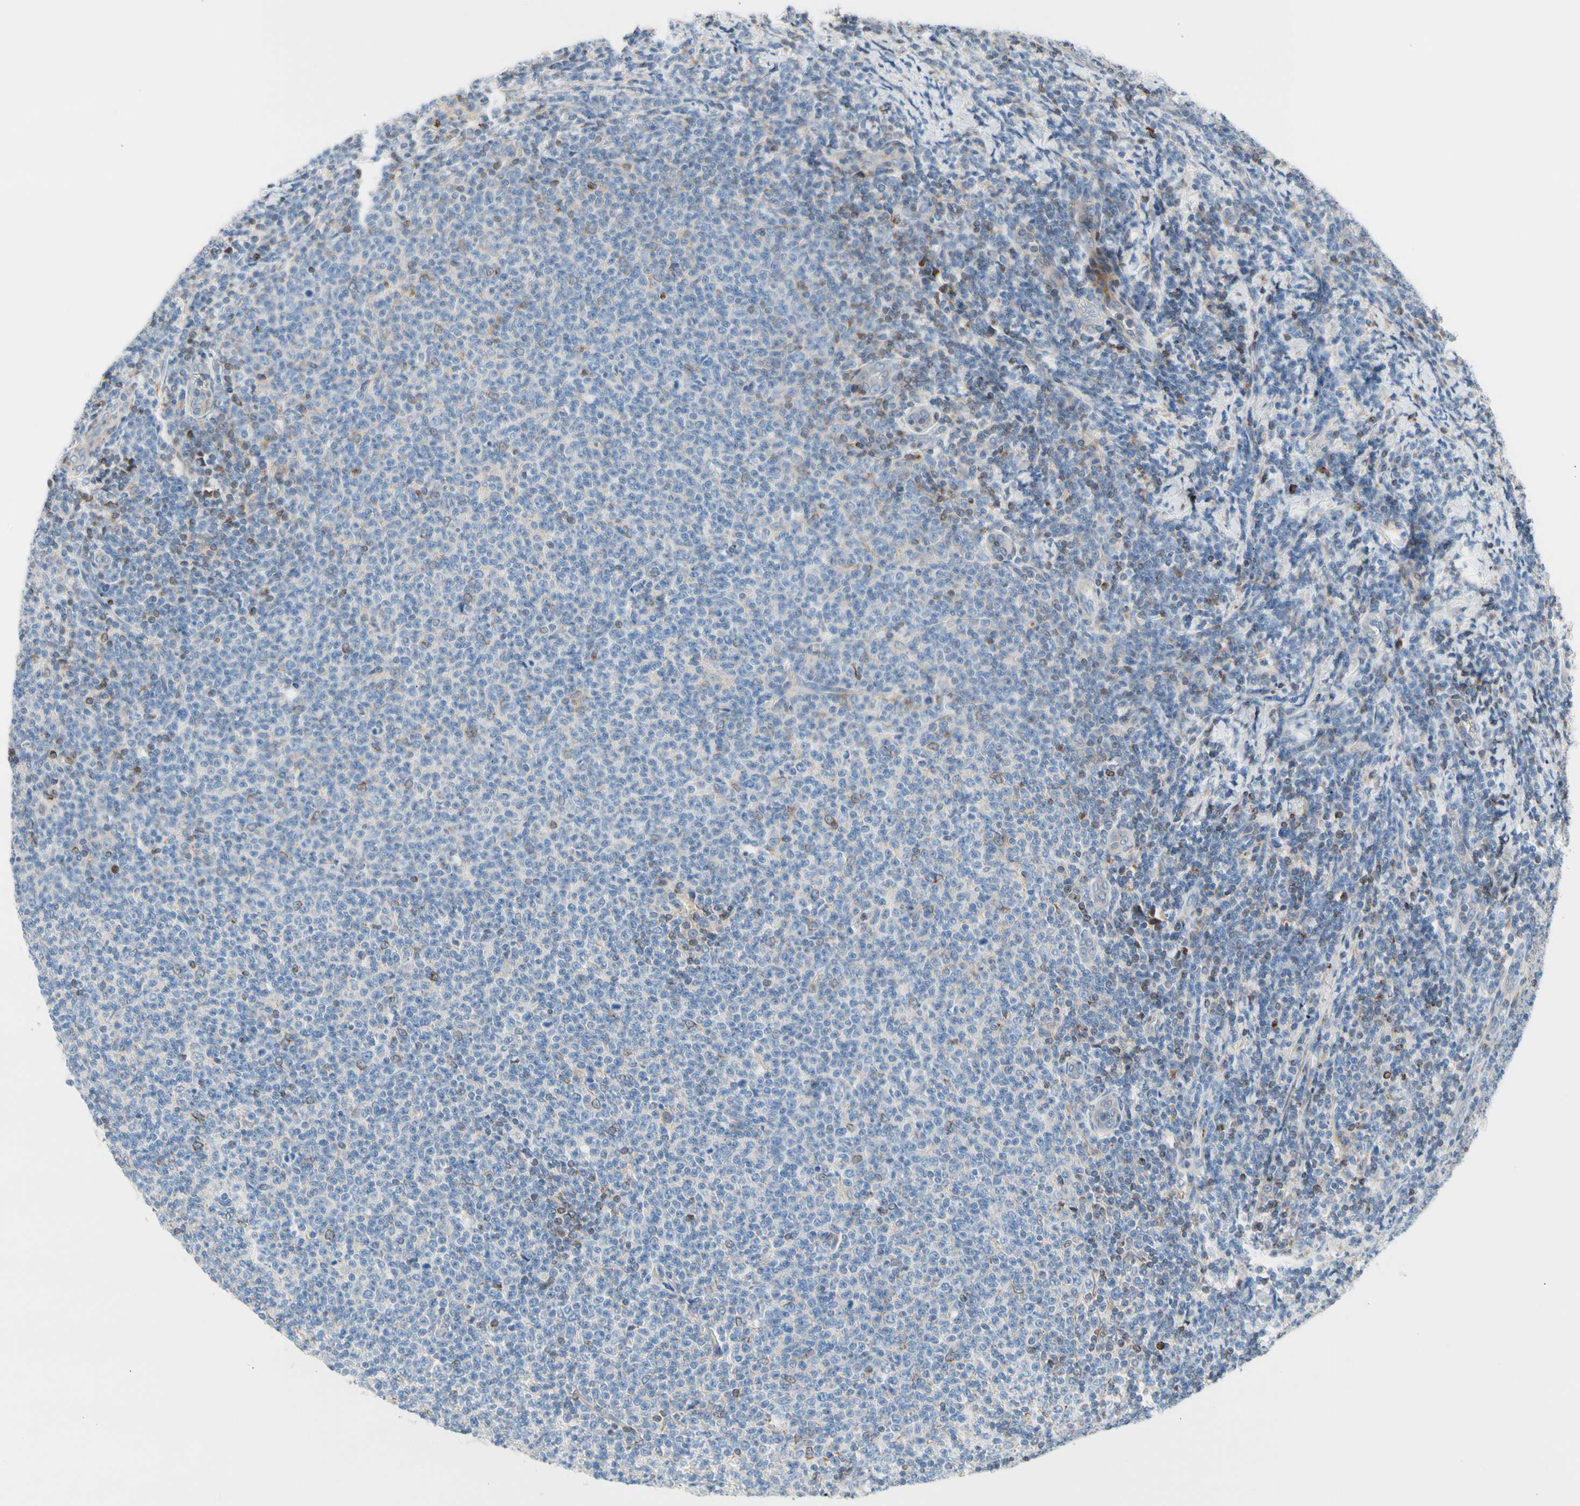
{"staining": {"intensity": "negative", "quantity": "none", "location": "none"}, "tissue": "lymphoma", "cell_type": "Tumor cells", "image_type": "cancer", "snomed": [{"axis": "morphology", "description": "Malignant lymphoma, non-Hodgkin's type, Low grade"}, {"axis": "topography", "description": "Lymph node"}], "caption": "DAB immunohistochemical staining of human lymphoma exhibits no significant expression in tumor cells. (DAB (3,3'-diaminobenzidine) immunohistochemistry with hematoxylin counter stain).", "gene": "MAP3K3", "patient": {"sex": "male", "age": 66}}